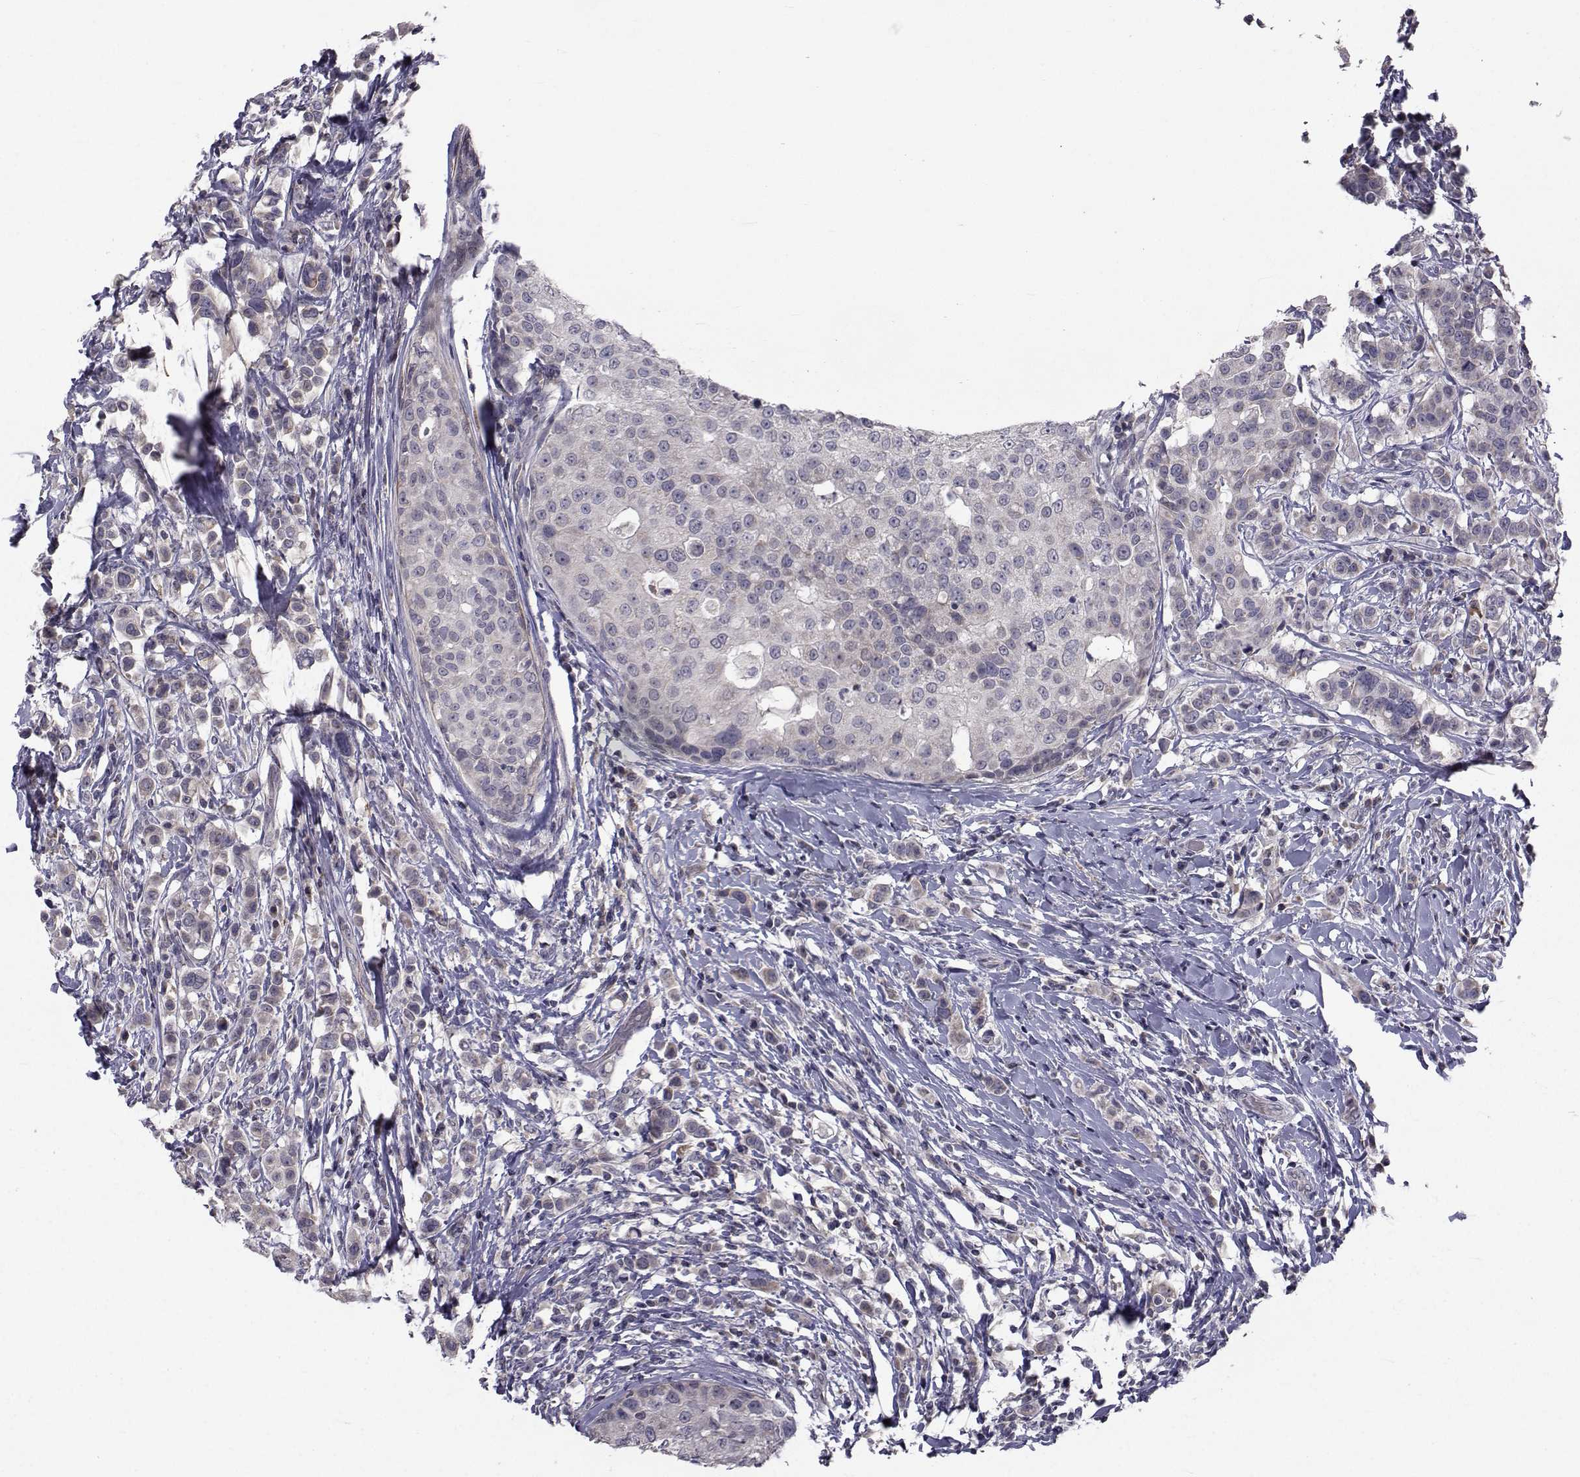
{"staining": {"intensity": "negative", "quantity": "none", "location": "none"}, "tissue": "breast cancer", "cell_type": "Tumor cells", "image_type": "cancer", "snomed": [{"axis": "morphology", "description": "Duct carcinoma"}, {"axis": "topography", "description": "Breast"}], "caption": "An IHC micrograph of invasive ductal carcinoma (breast) is shown. There is no staining in tumor cells of invasive ductal carcinoma (breast).", "gene": "FDXR", "patient": {"sex": "female", "age": 27}}